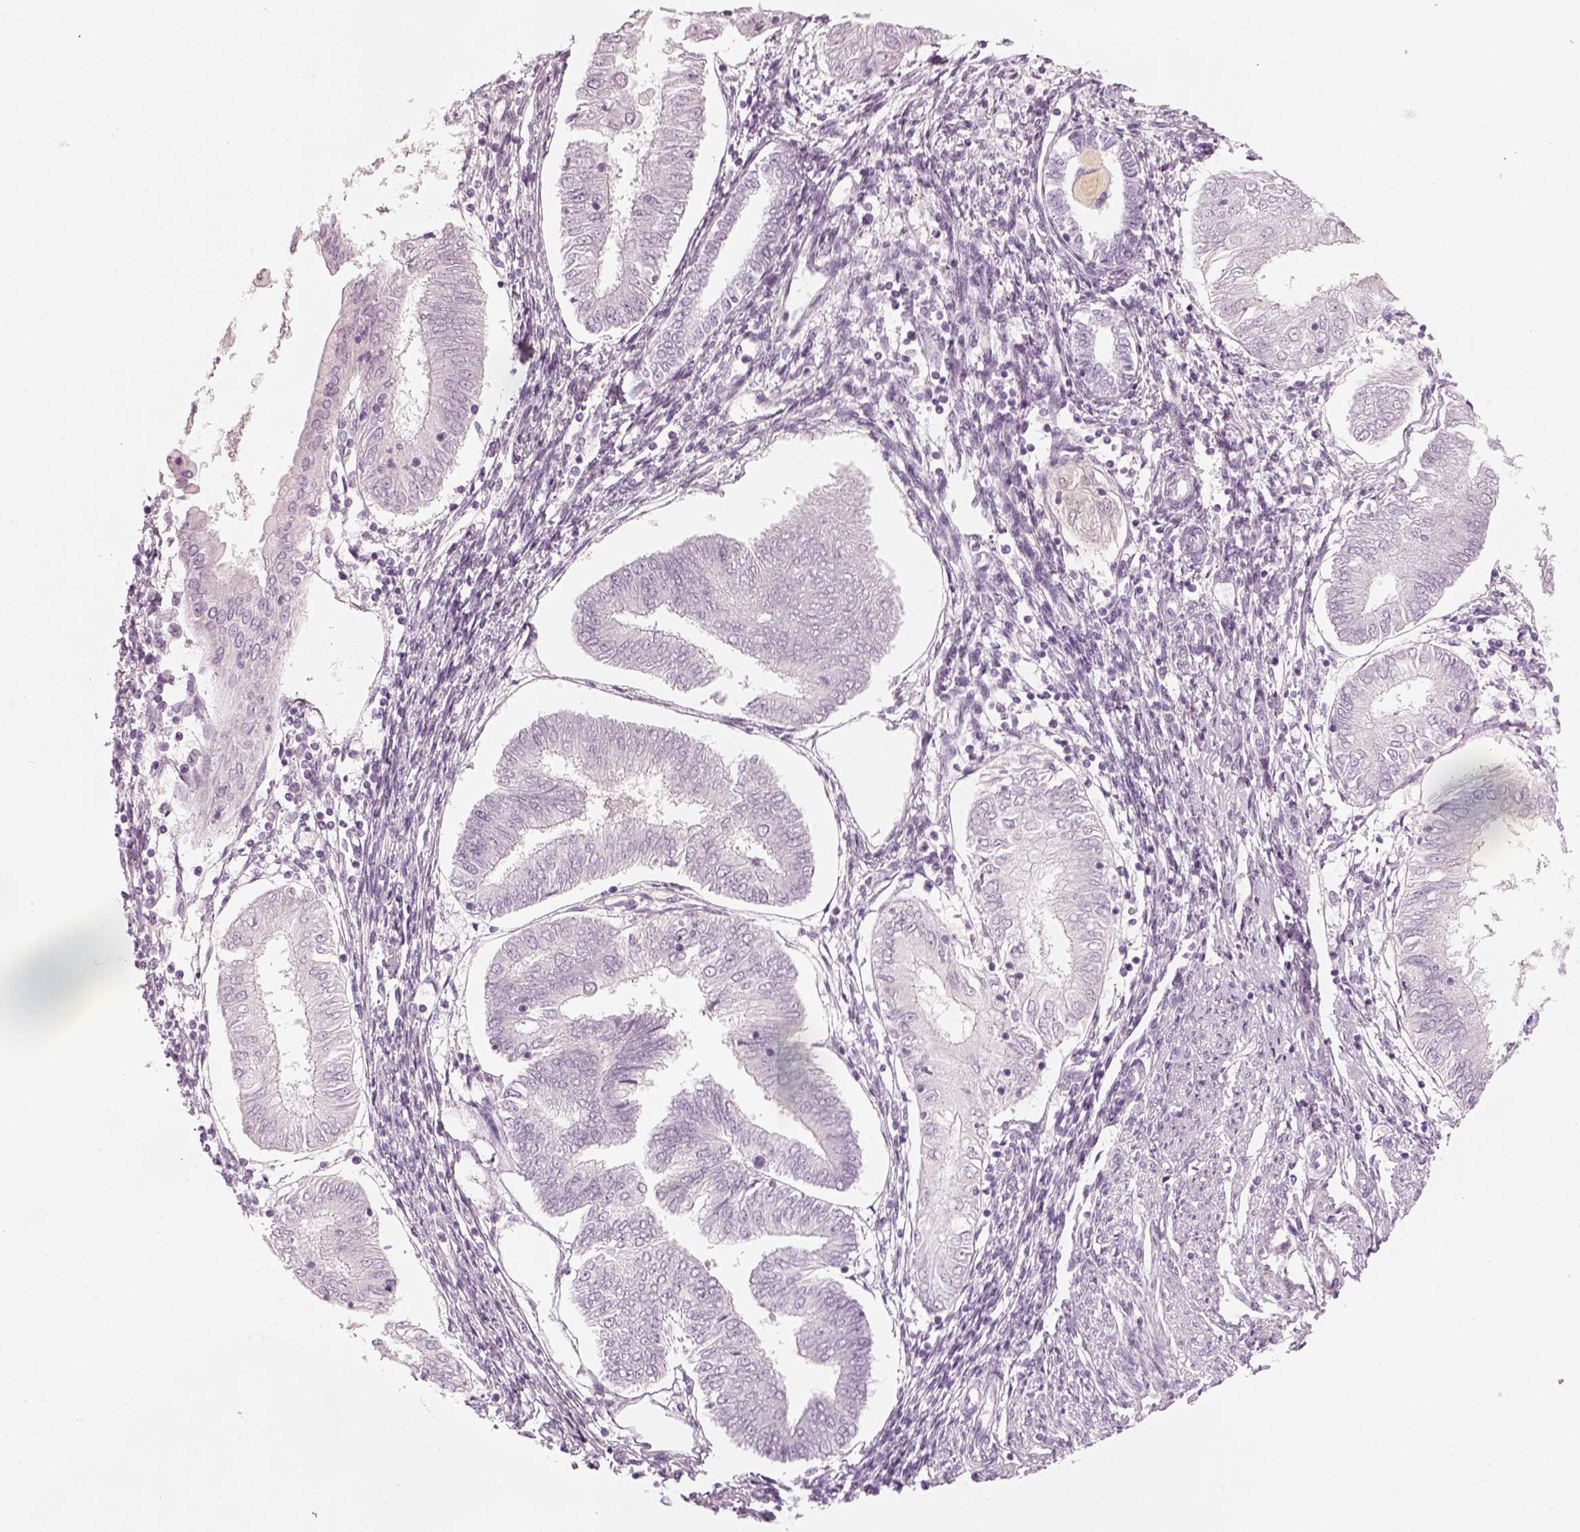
{"staining": {"intensity": "negative", "quantity": "none", "location": "none"}, "tissue": "endometrial cancer", "cell_type": "Tumor cells", "image_type": "cancer", "snomed": [{"axis": "morphology", "description": "Adenocarcinoma, NOS"}, {"axis": "topography", "description": "Endometrium"}], "caption": "Endometrial adenocarcinoma was stained to show a protein in brown. There is no significant staining in tumor cells.", "gene": "GAS2L2", "patient": {"sex": "female", "age": 68}}